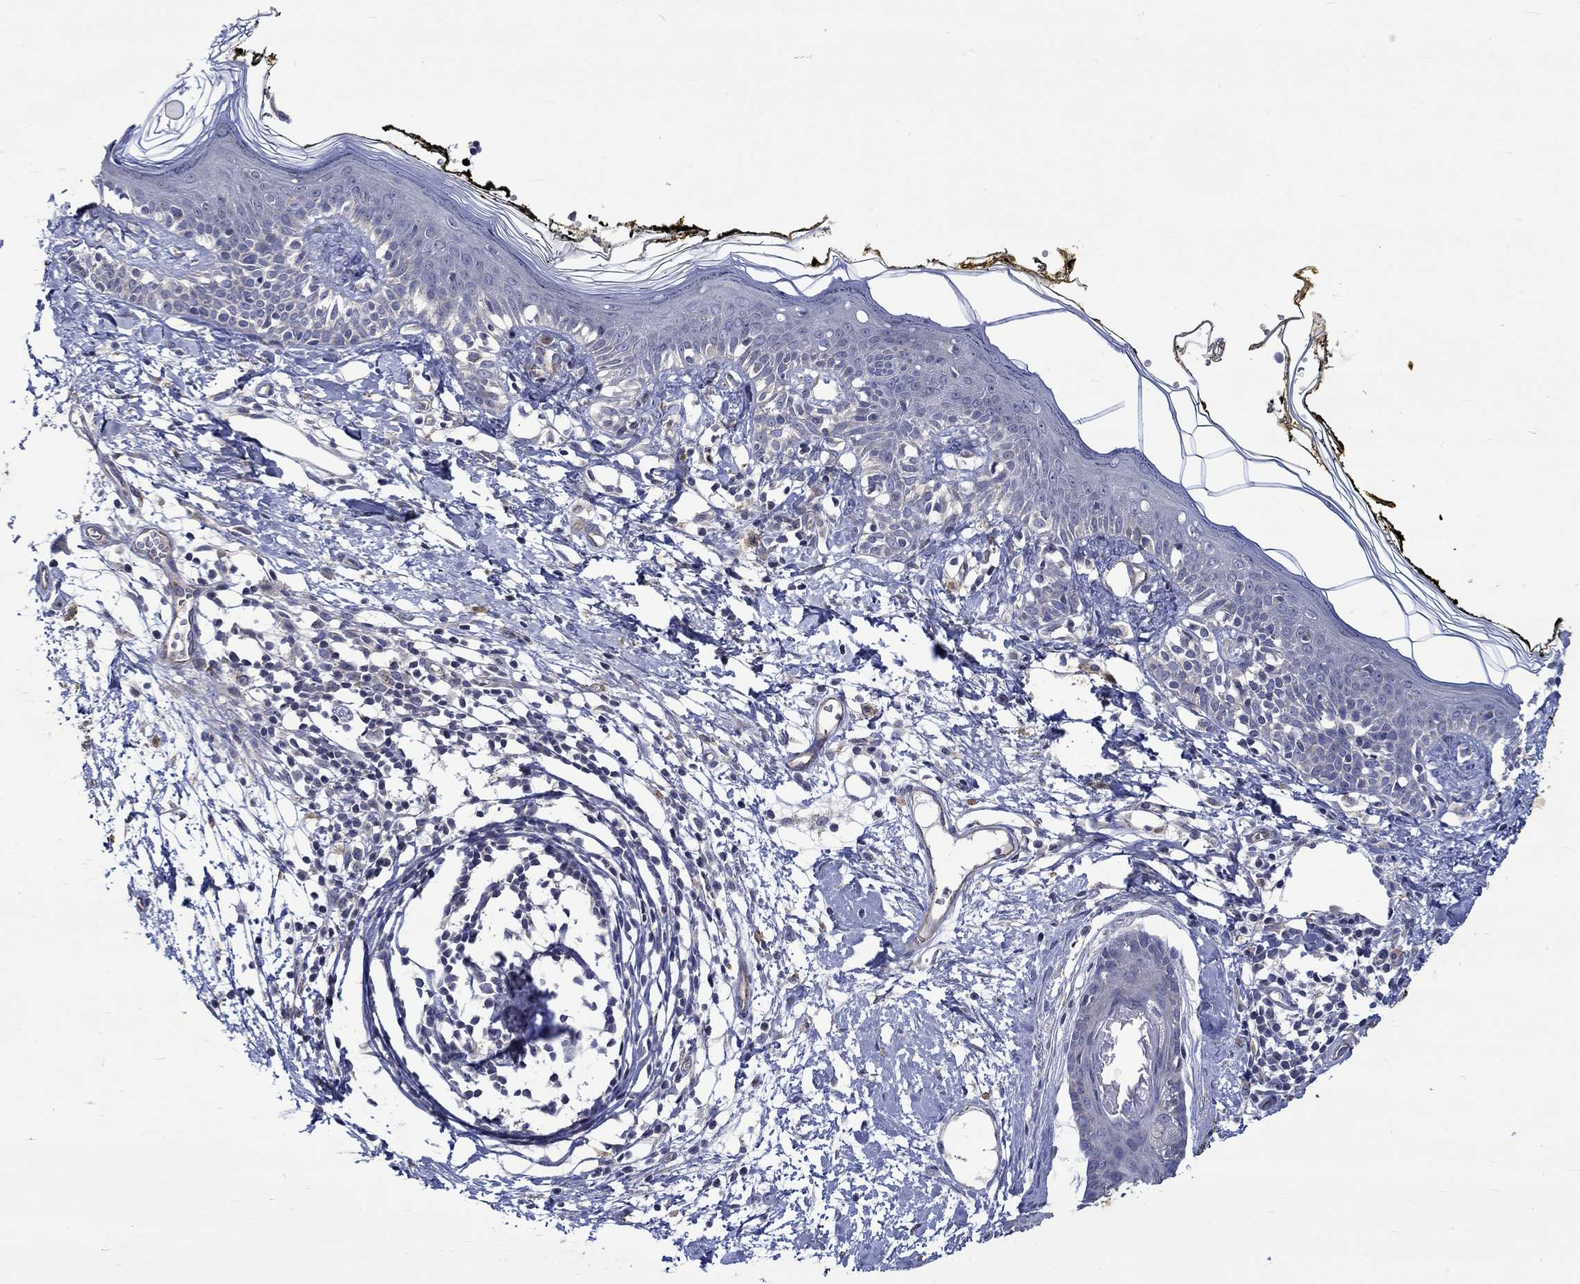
{"staining": {"intensity": "negative", "quantity": "none", "location": "none"}, "tissue": "skin", "cell_type": "Fibroblasts", "image_type": "normal", "snomed": [{"axis": "morphology", "description": "Normal tissue, NOS"}, {"axis": "topography", "description": "Skin"}], "caption": "Immunohistochemistry photomicrograph of normal skin stained for a protein (brown), which exhibits no staining in fibroblasts. The staining was performed using DAB (3,3'-diaminobenzidine) to visualize the protein expression in brown, while the nuclei were stained in blue with hematoxylin (Magnification: 20x).", "gene": "GJA5", "patient": {"sex": "male", "age": 76}}